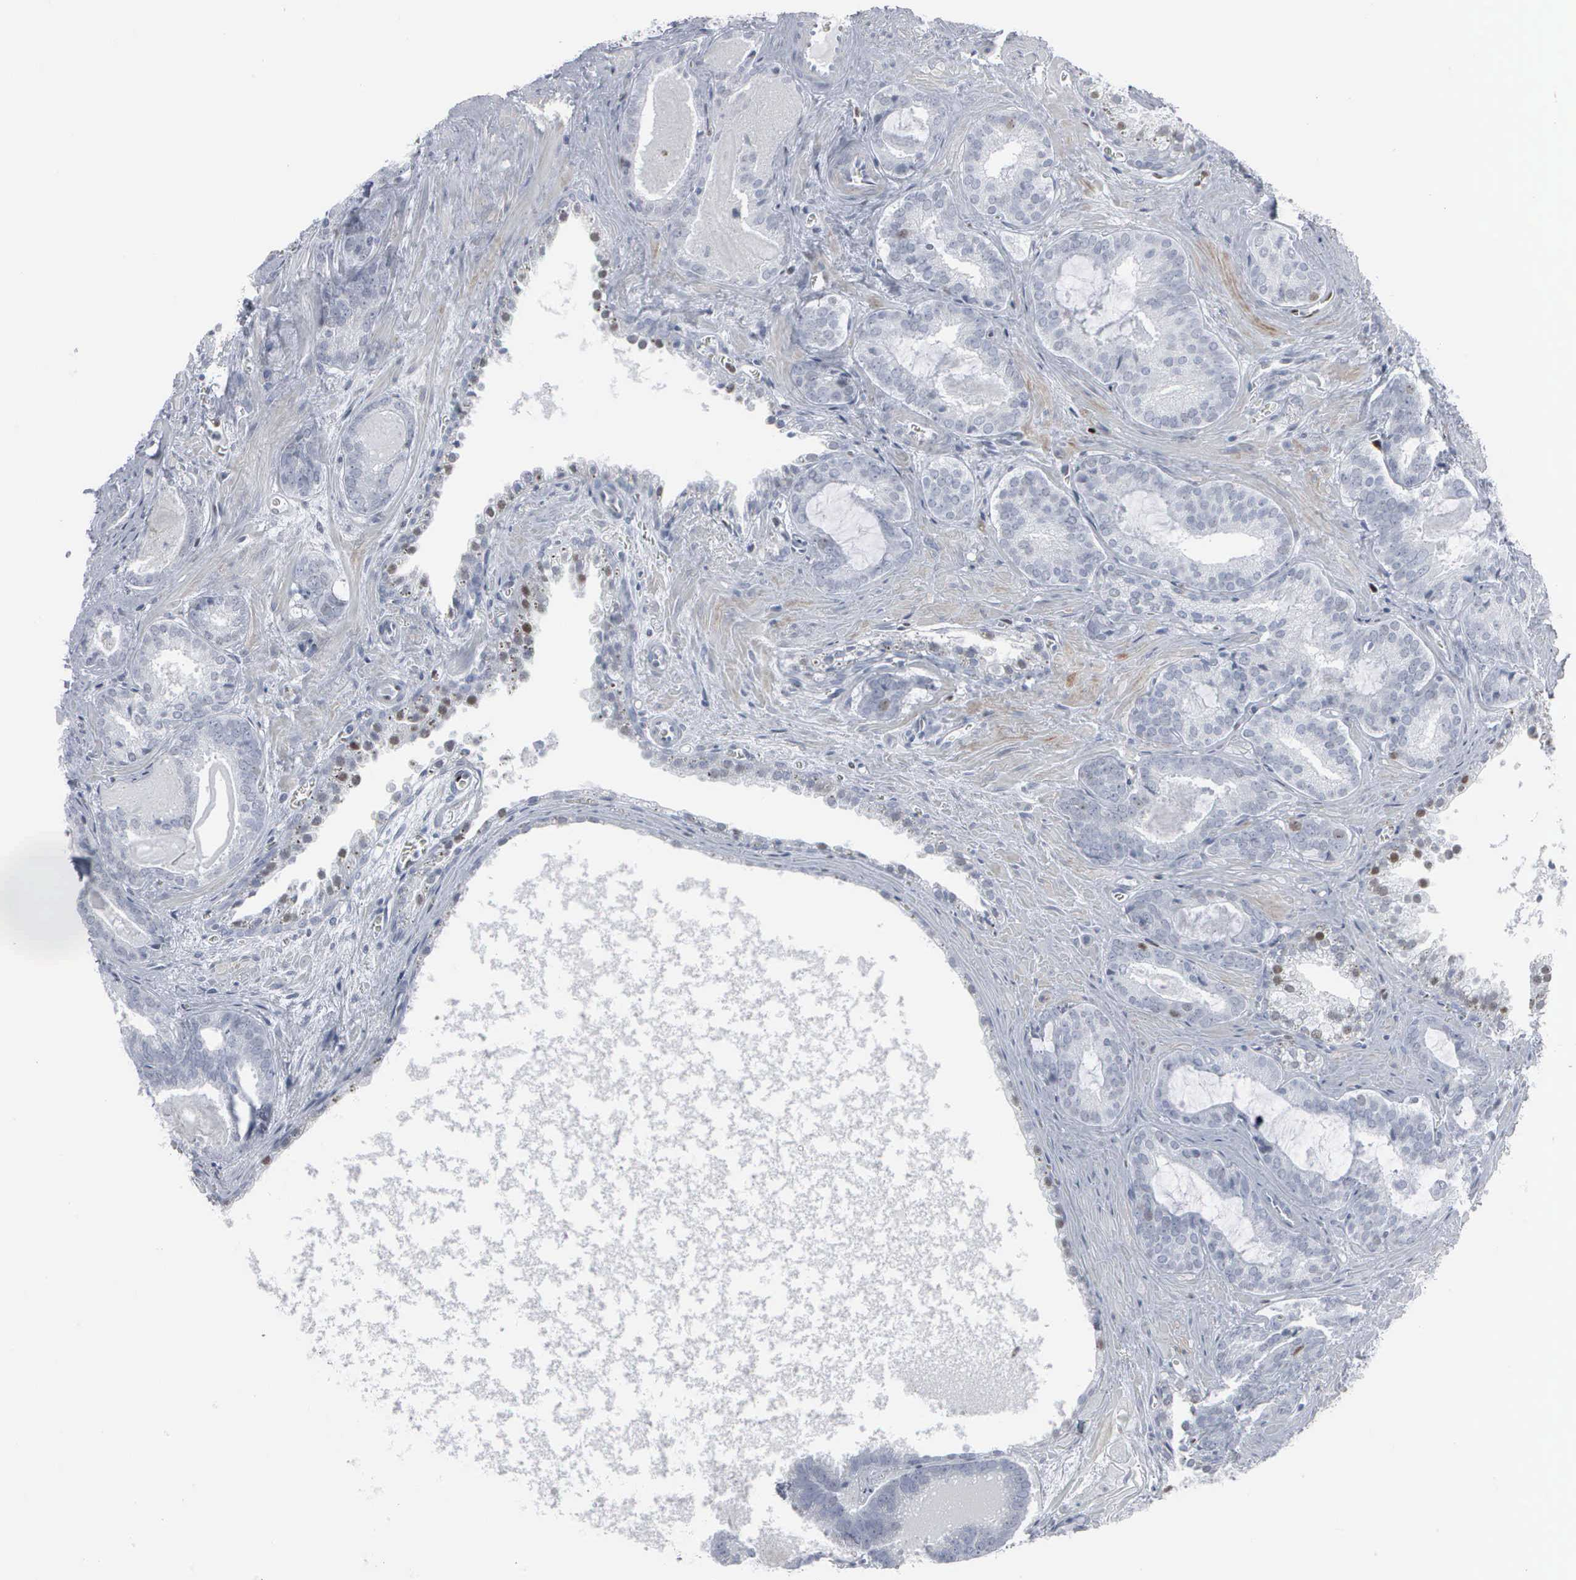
{"staining": {"intensity": "weak", "quantity": "<25%", "location": "nuclear"}, "tissue": "prostate cancer", "cell_type": "Tumor cells", "image_type": "cancer", "snomed": [{"axis": "morphology", "description": "Adenocarcinoma, Medium grade"}, {"axis": "topography", "description": "Prostate"}], "caption": "Prostate cancer stained for a protein using immunohistochemistry (IHC) demonstrates no staining tumor cells.", "gene": "CCND3", "patient": {"sex": "male", "age": 64}}